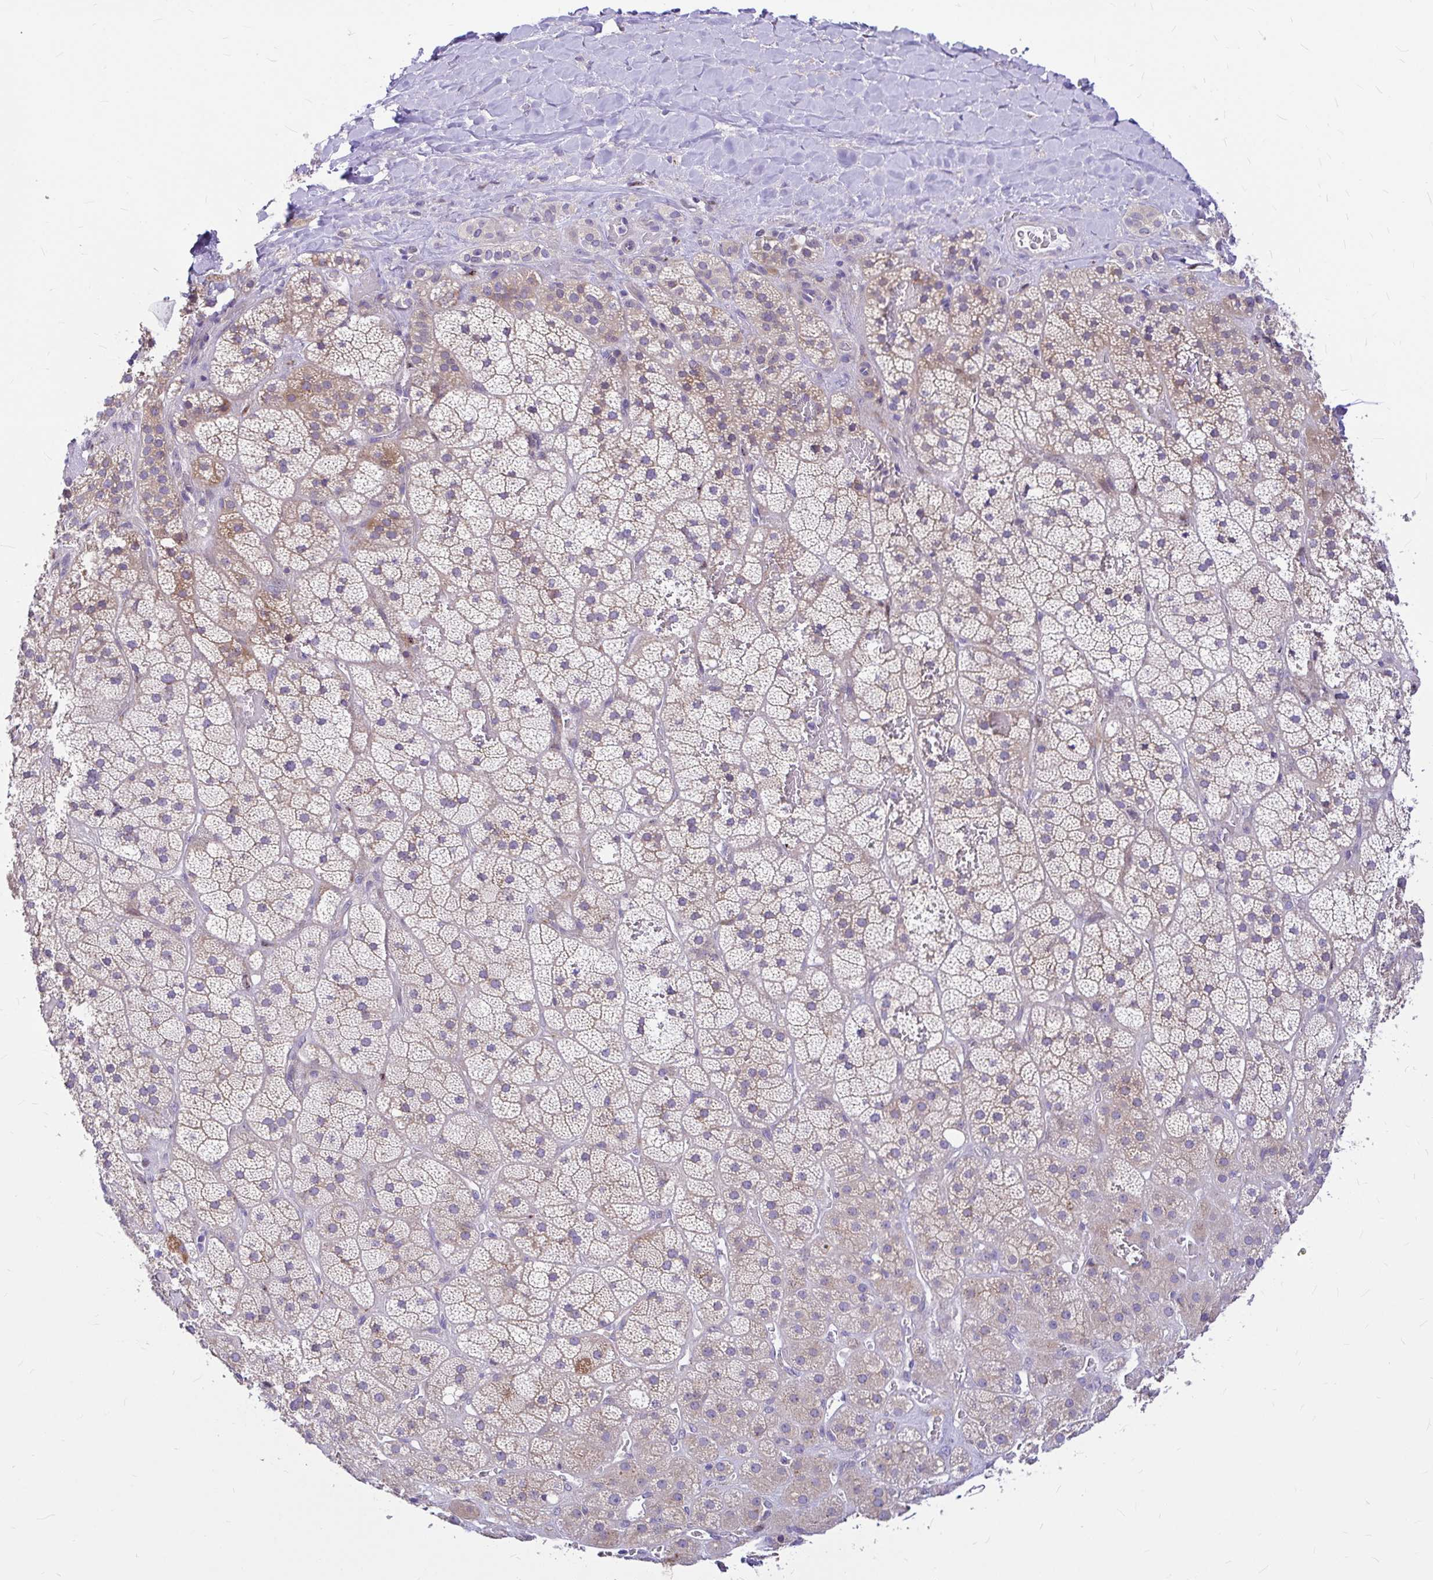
{"staining": {"intensity": "weak", "quantity": ">75%", "location": "cytoplasmic/membranous"}, "tissue": "adrenal gland", "cell_type": "Glandular cells", "image_type": "normal", "snomed": [{"axis": "morphology", "description": "Normal tissue, NOS"}, {"axis": "topography", "description": "Adrenal gland"}], "caption": "Benign adrenal gland demonstrates weak cytoplasmic/membranous positivity in about >75% of glandular cells, visualized by immunohistochemistry.", "gene": "GABBR2", "patient": {"sex": "male", "age": 57}}